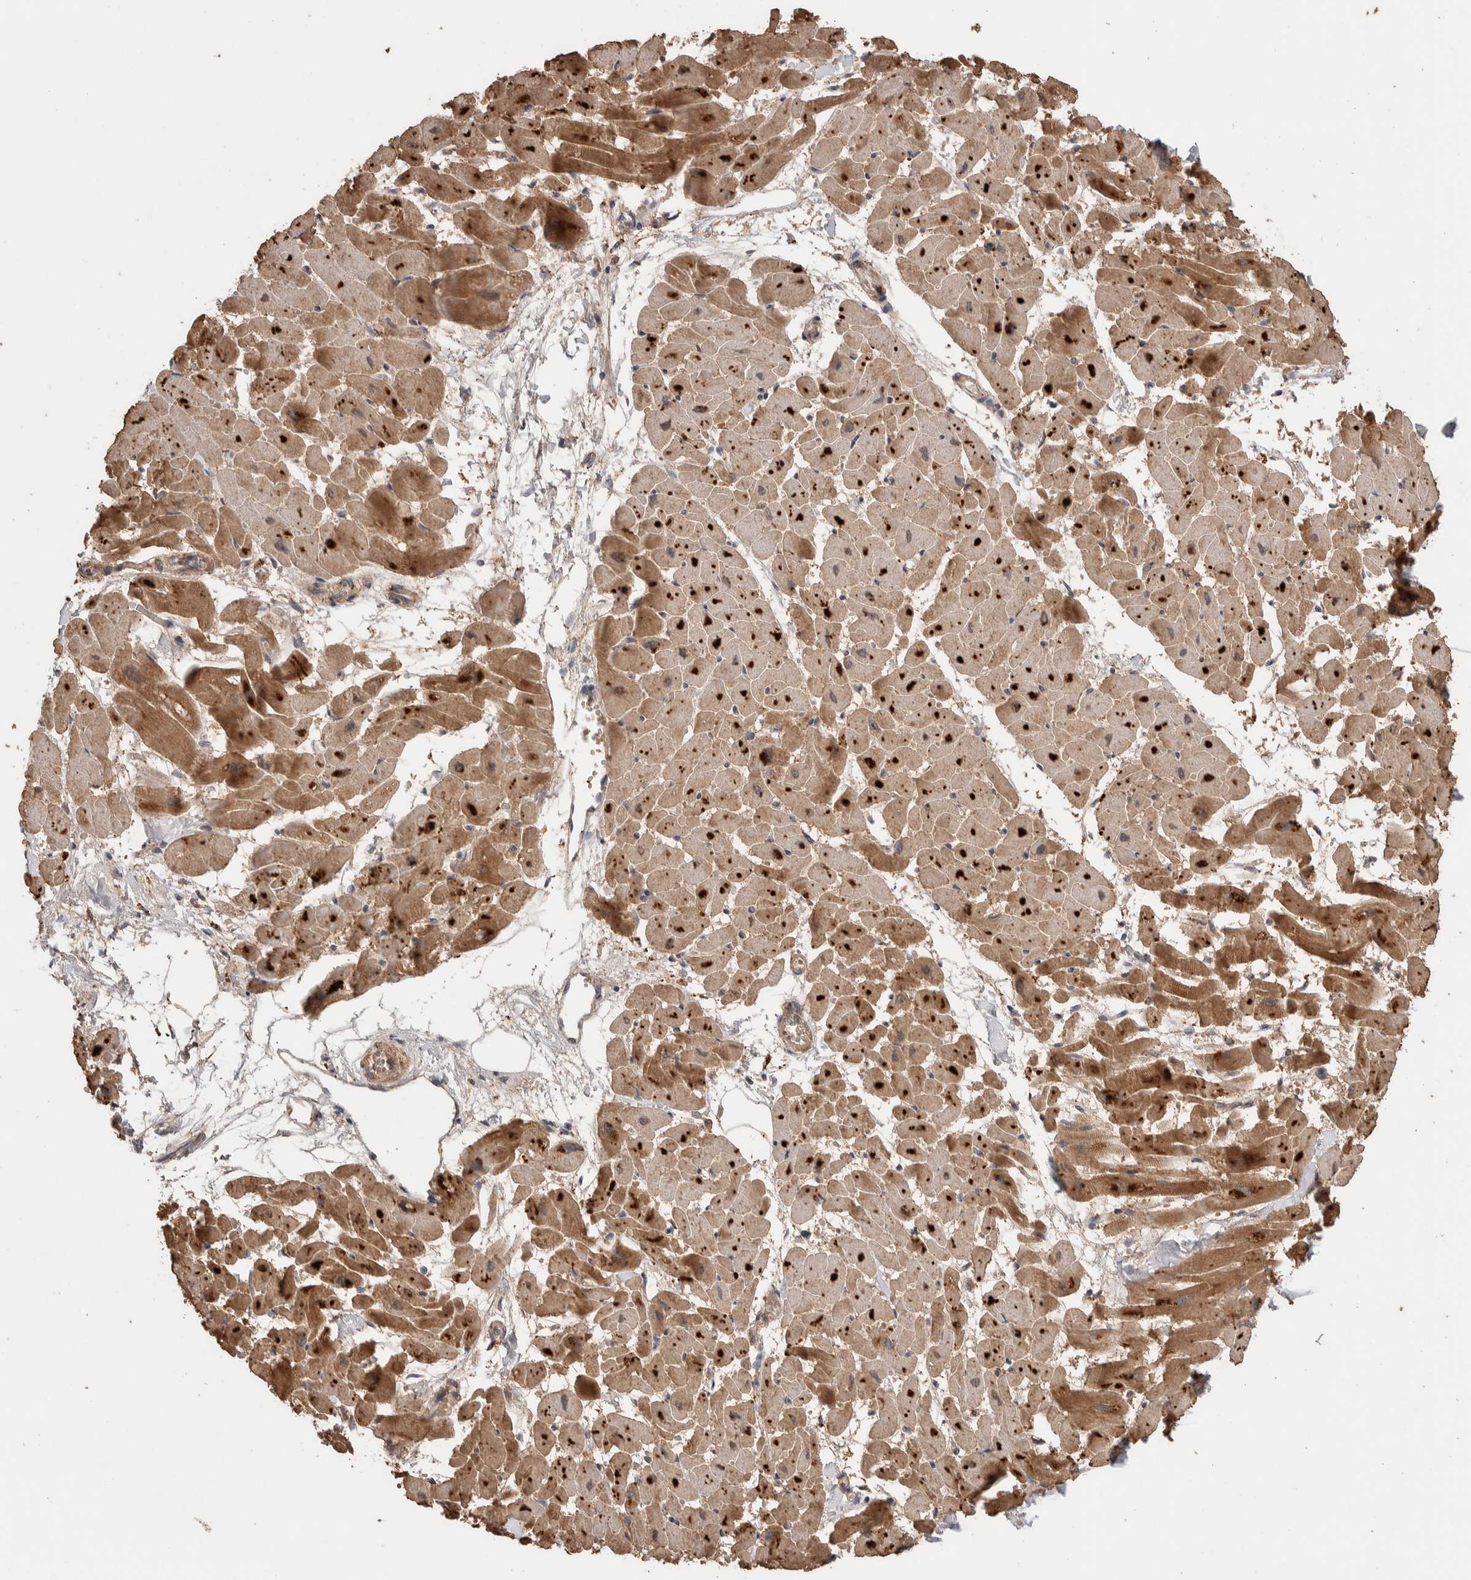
{"staining": {"intensity": "moderate", "quantity": "25%-75%", "location": "cytoplasmic/membranous"}, "tissue": "heart muscle", "cell_type": "Cardiomyocytes", "image_type": "normal", "snomed": [{"axis": "morphology", "description": "Normal tissue, NOS"}, {"axis": "topography", "description": "Heart"}], "caption": "IHC photomicrograph of benign human heart muscle stained for a protein (brown), which exhibits medium levels of moderate cytoplasmic/membranous positivity in about 25%-75% of cardiomyocytes.", "gene": "KCNJ5", "patient": {"sex": "female", "age": 19}}